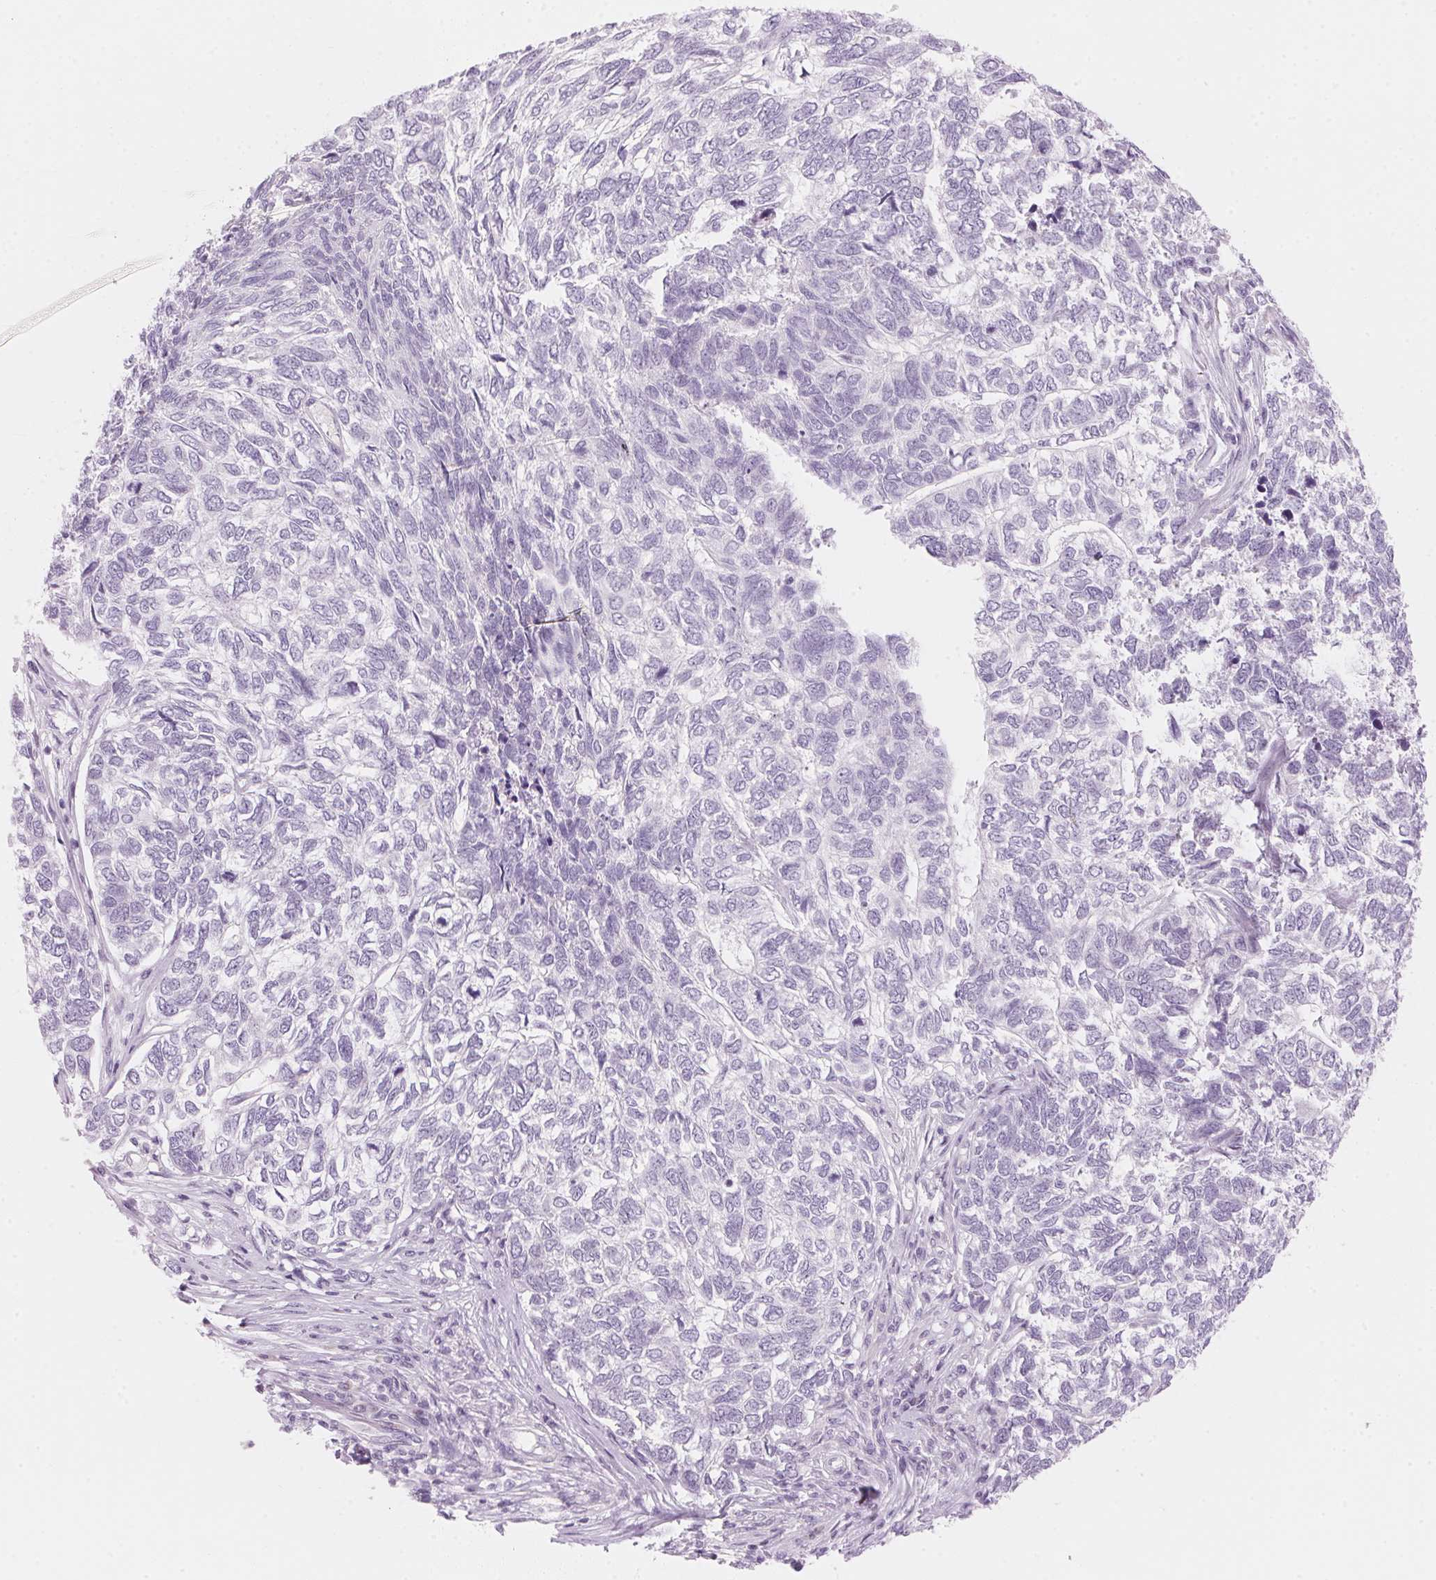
{"staining": {"intensity": "negative", "quantity": "none", "location": "none"}, "tissue": "skin cancer", "cell_type": "Tumor cells", "image_type": "cancer", "snomed": [{"axis": "morphology", "description": "Basal cell carcinoma"}, {"axis": "topography", "description": "Skin"}], "caption": "Tumor cells are negative for brown protein staining in skin cancer.", "gene": "HOXB13", "patient": {"sex": "female", "age": 65}}